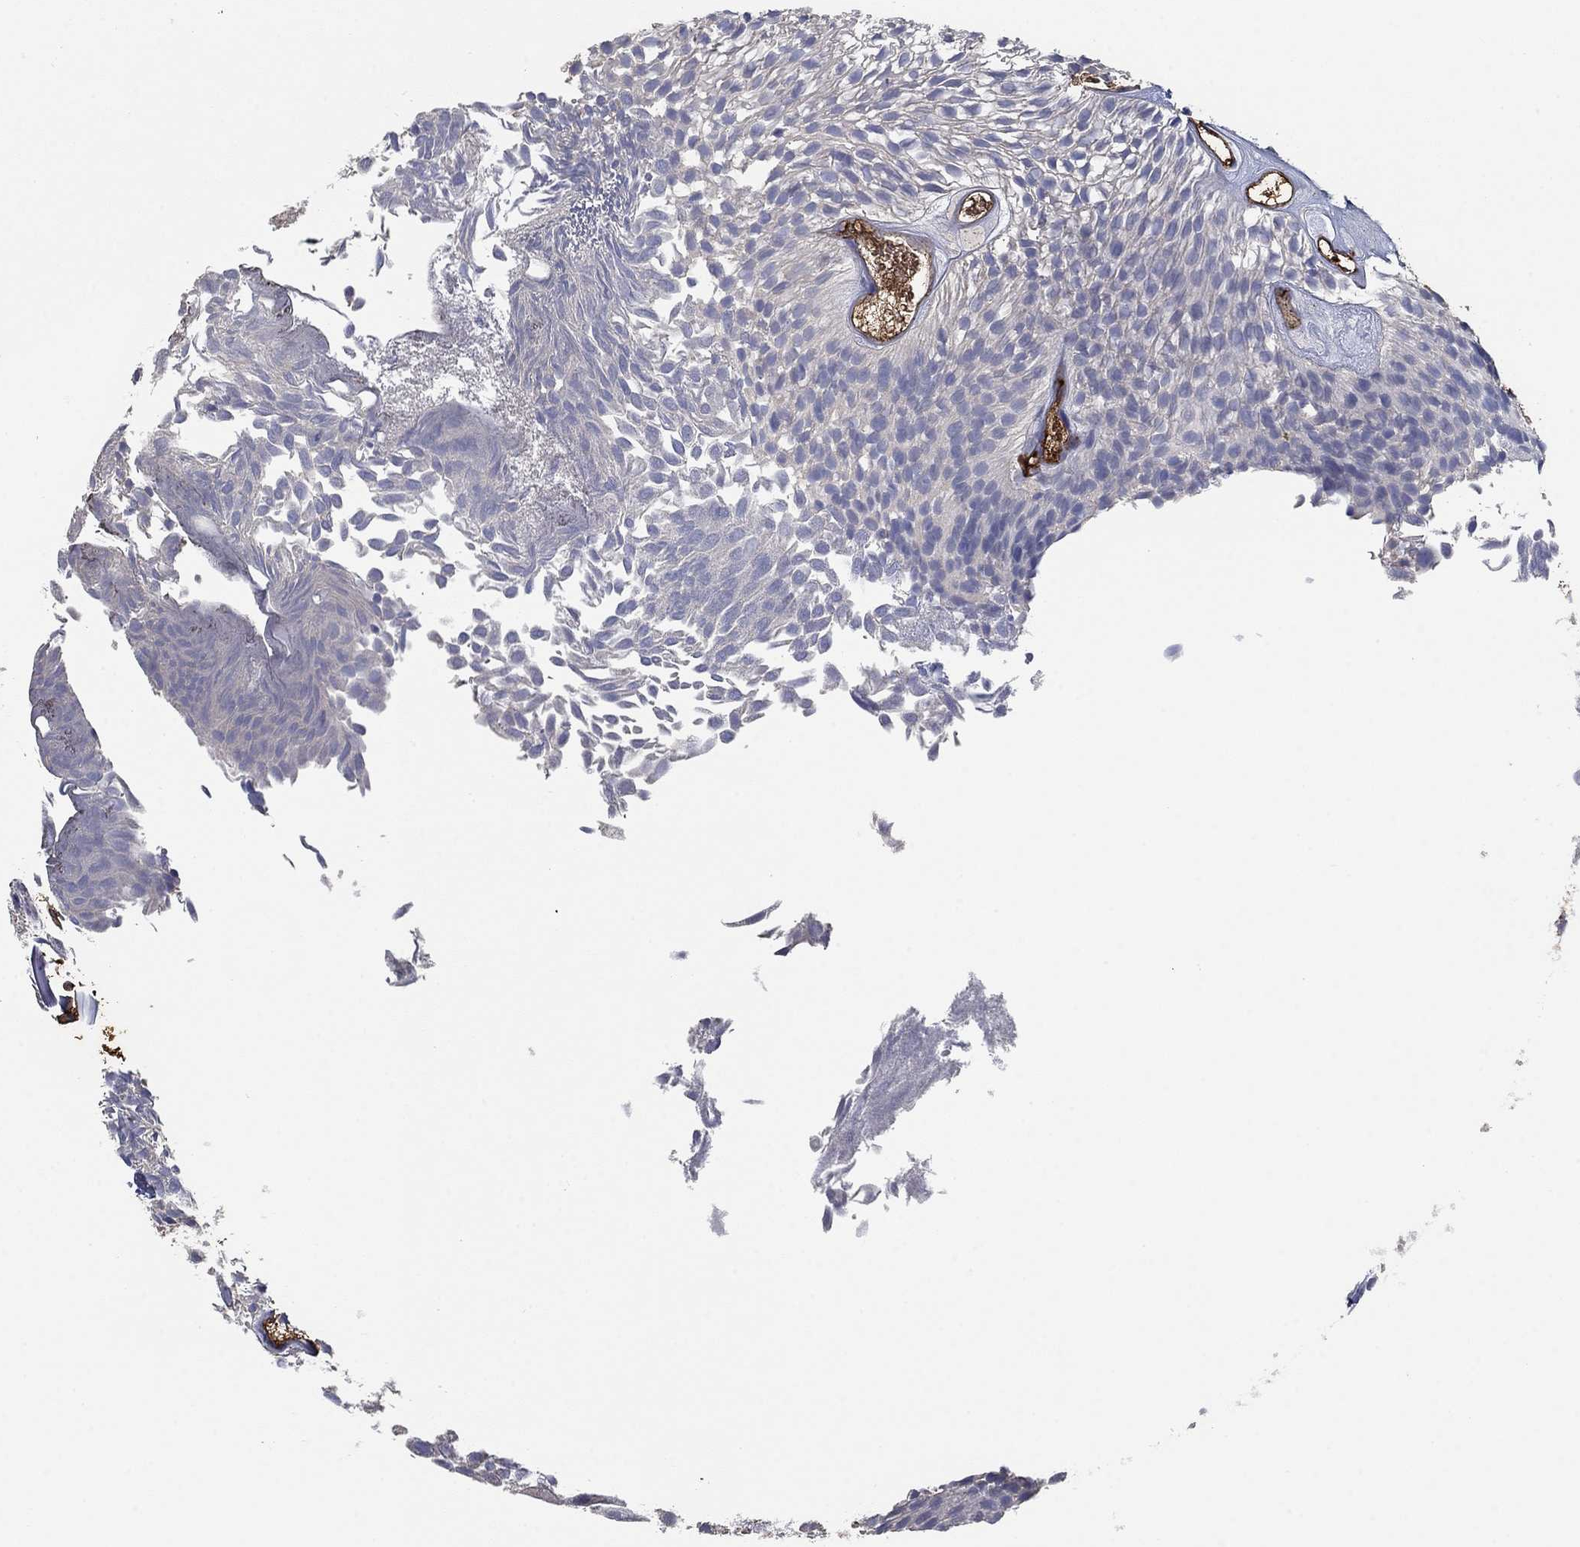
{"staining": {"intensity": "negative", "quantity": "none", "location": "none"}, "tissue": "urothelial cancer", "cell_type": "Tumor cells", "image_type": "cancer", "snomed": [{"axis": "morphology", "description": "Urothelial carcinoma, Low grade"}, {"axis": "topography", "description": "Urinary bladder"}], "caption": "The micrograph reveals no significant staining in tumor cells of low-grade urothelial carcinoma.", "gene": "APOC3", "patient": {"sex": "male", "age": 52}}